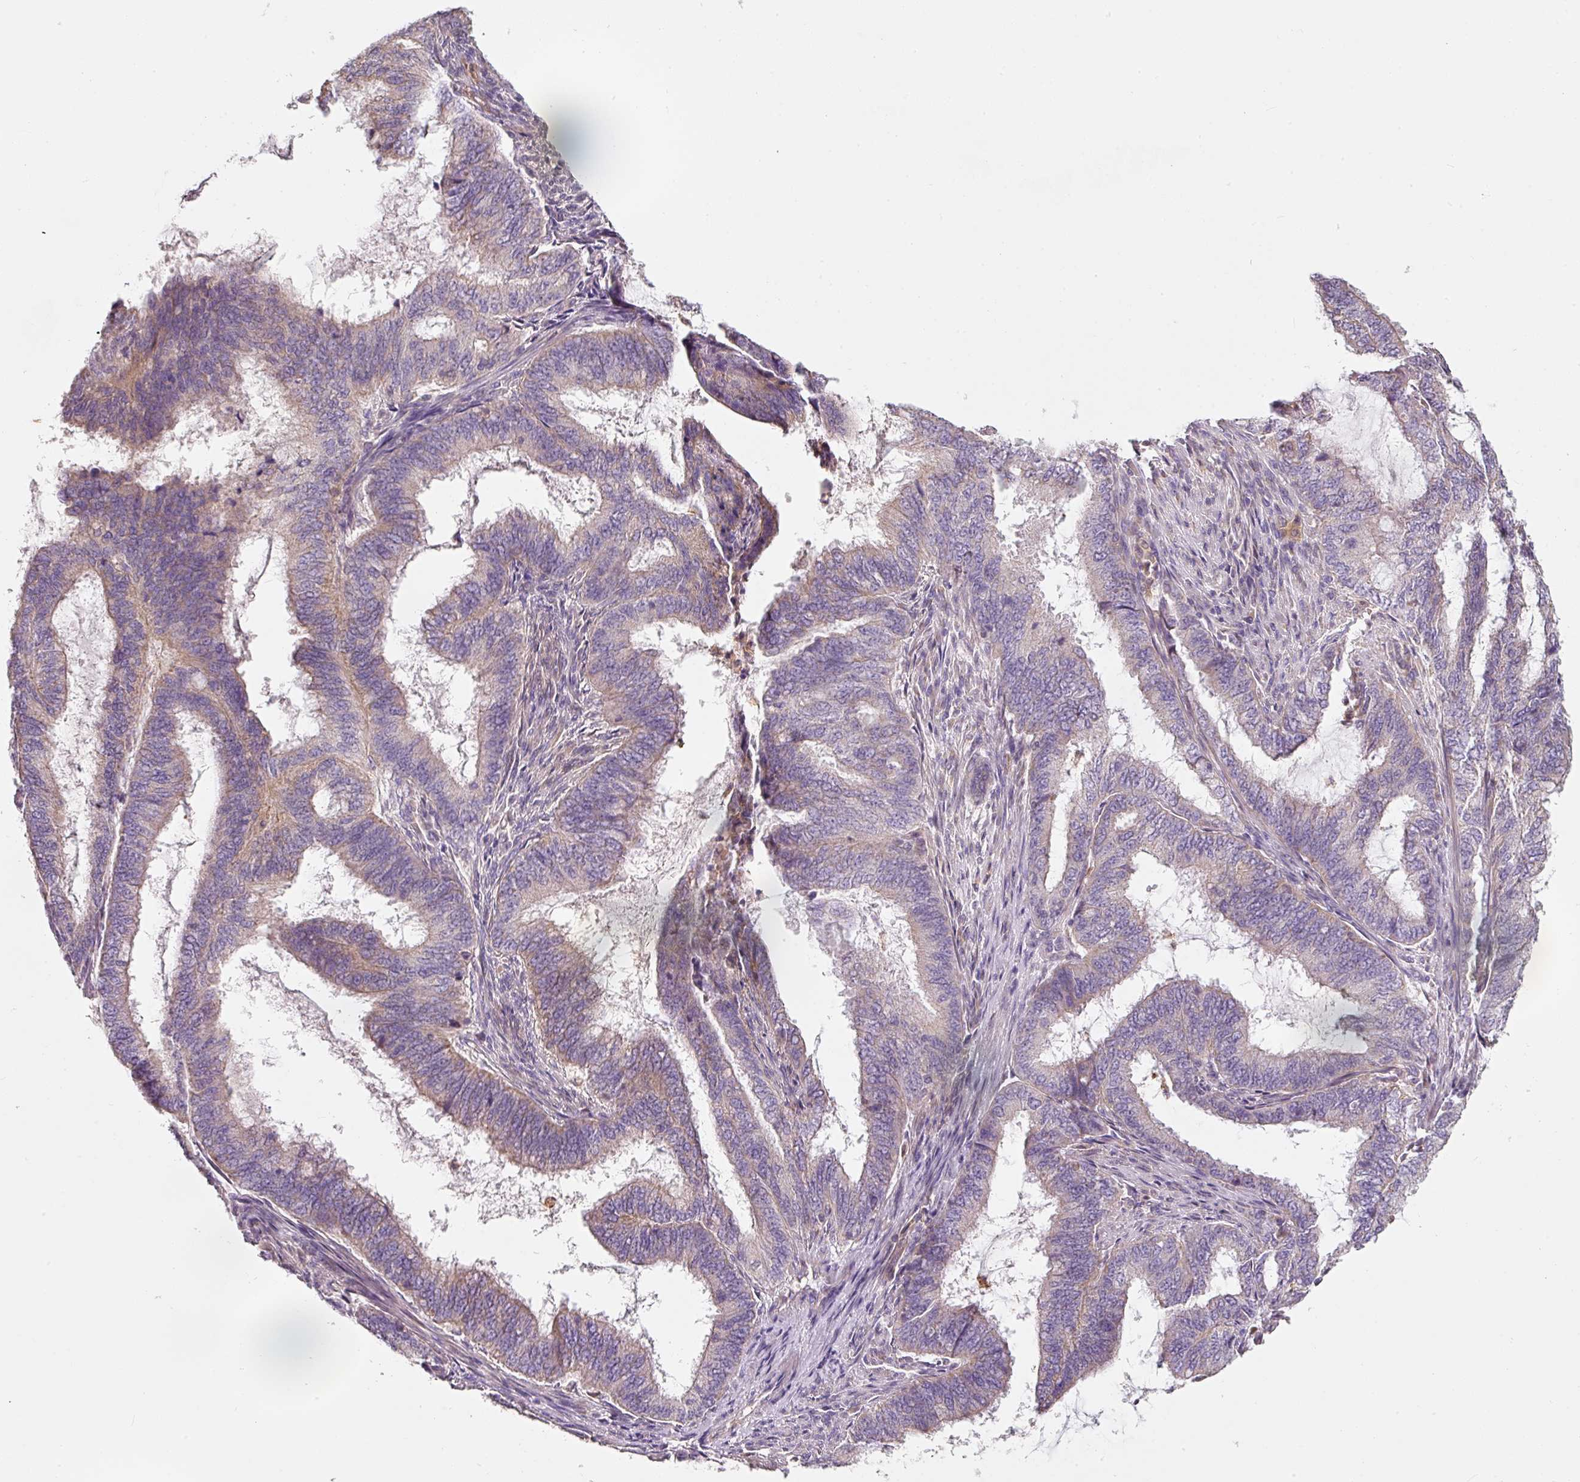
{"staining": {"intensity": "weak", "quantity": "<25%", "location": "cytoplasmic/membranous"}, "tissue": "endometrial cancer", "cell_type": "Tumor cells", "image_type": "cancer", "snomed": [{"axis": "morphology", "description": "Adenocarcinoma, NOS"}, {"axis": "topography", "description": "Endometrium"}], "caption": "The photomicrograph reveals no staining of tumor cells in endometrial adenocarcinoma.", "gene": "IQGAP2", "patient": {"sex": "female", "age": 51}}